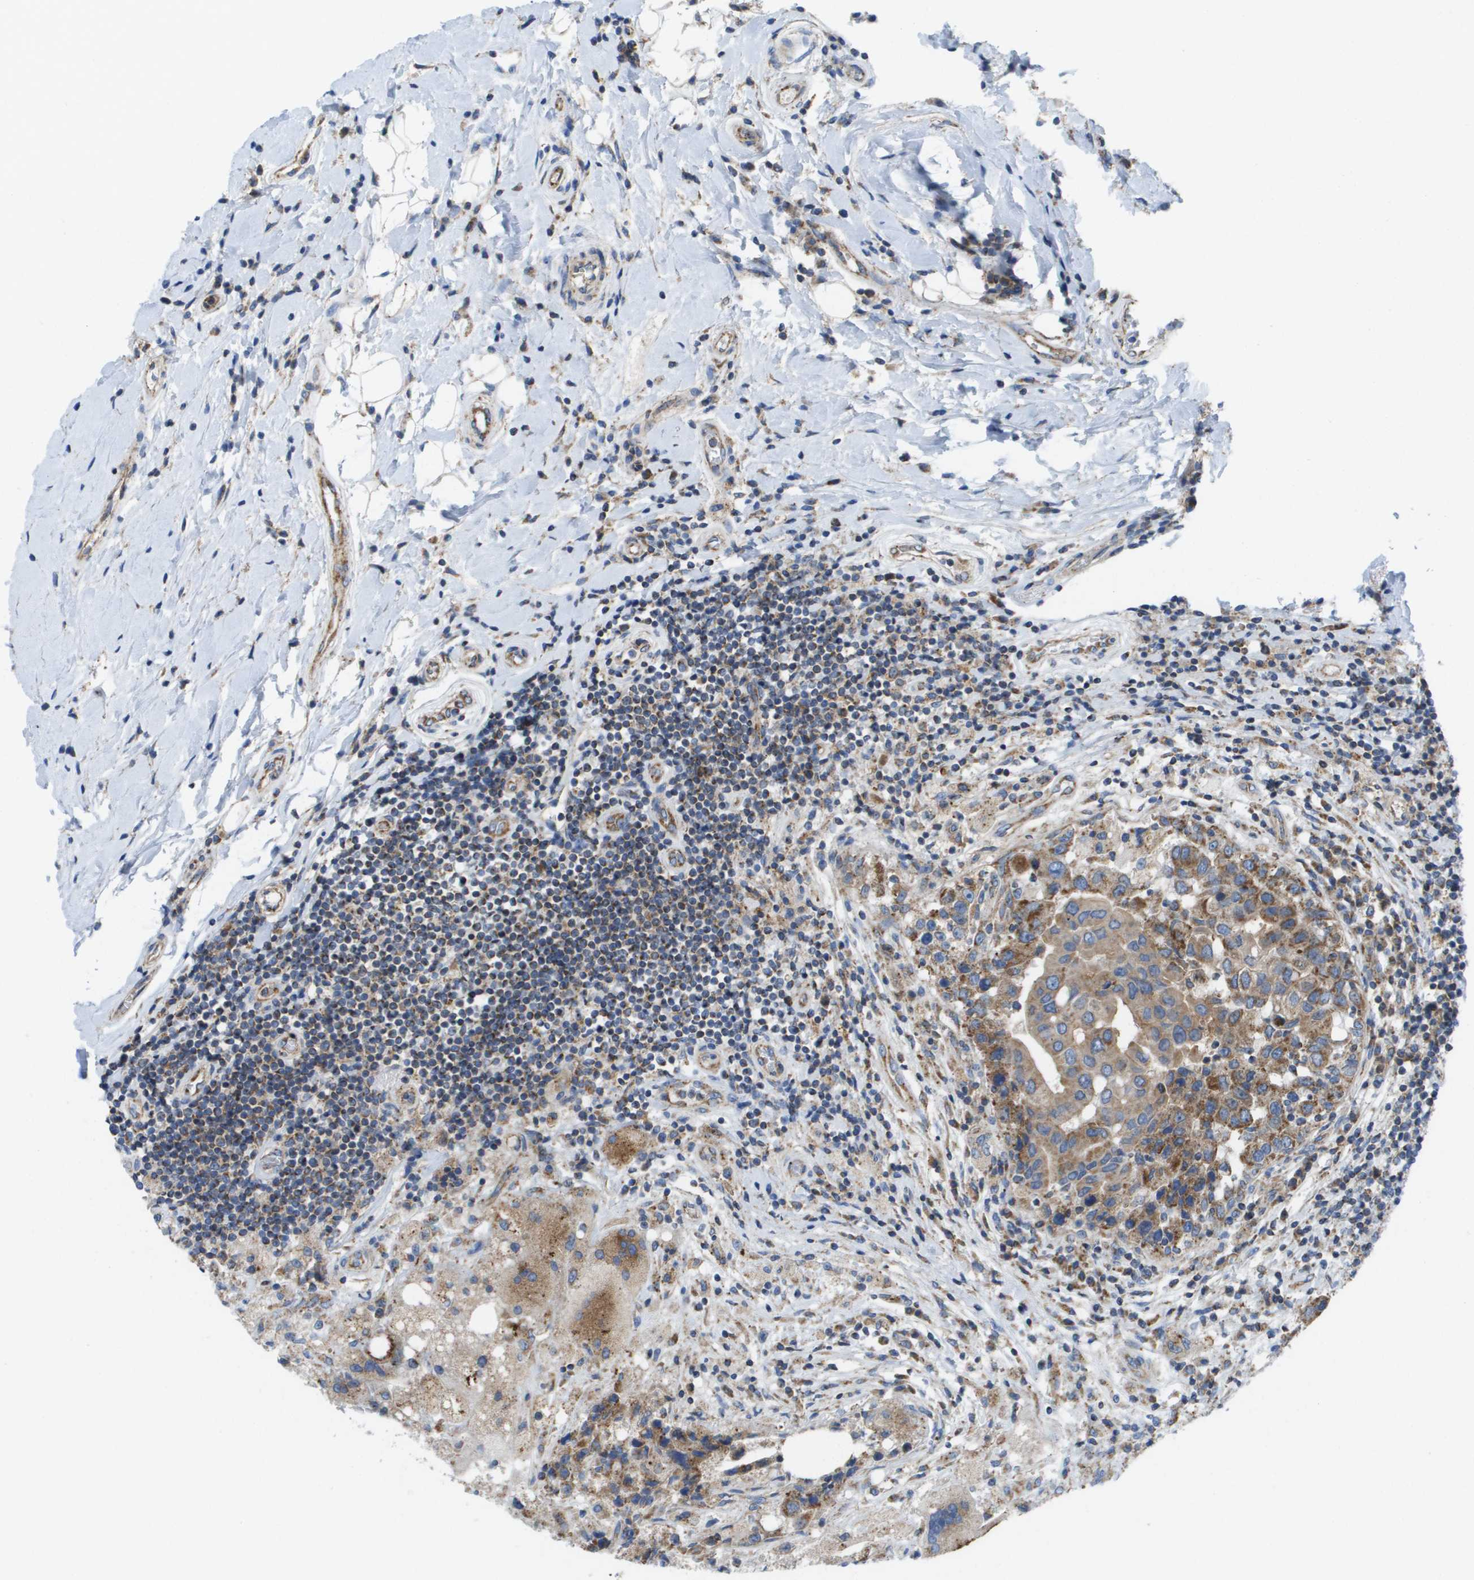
{"staining": {"intensity": "moderate", "quantity": ">75%", "location": "cytoplasmic/membranous"}, "tissue": "breast cancer", "cell_type": "Tumor cells", "image_type": "cancer", "snomed": [{"axis": "morphology", "description": "Duct carcinoma"}, {"axis": "topography", "description": "Breast"}], "caption": "Immunohistochemistry histopathology image of human breast cancer stained for a protein (brown), which shows medium levels of moderate cytoplasmic/membranous staining in about >75% of tumor cells.", "gene": "FIS1", "patient": {"sex": "female", "age": 27}}